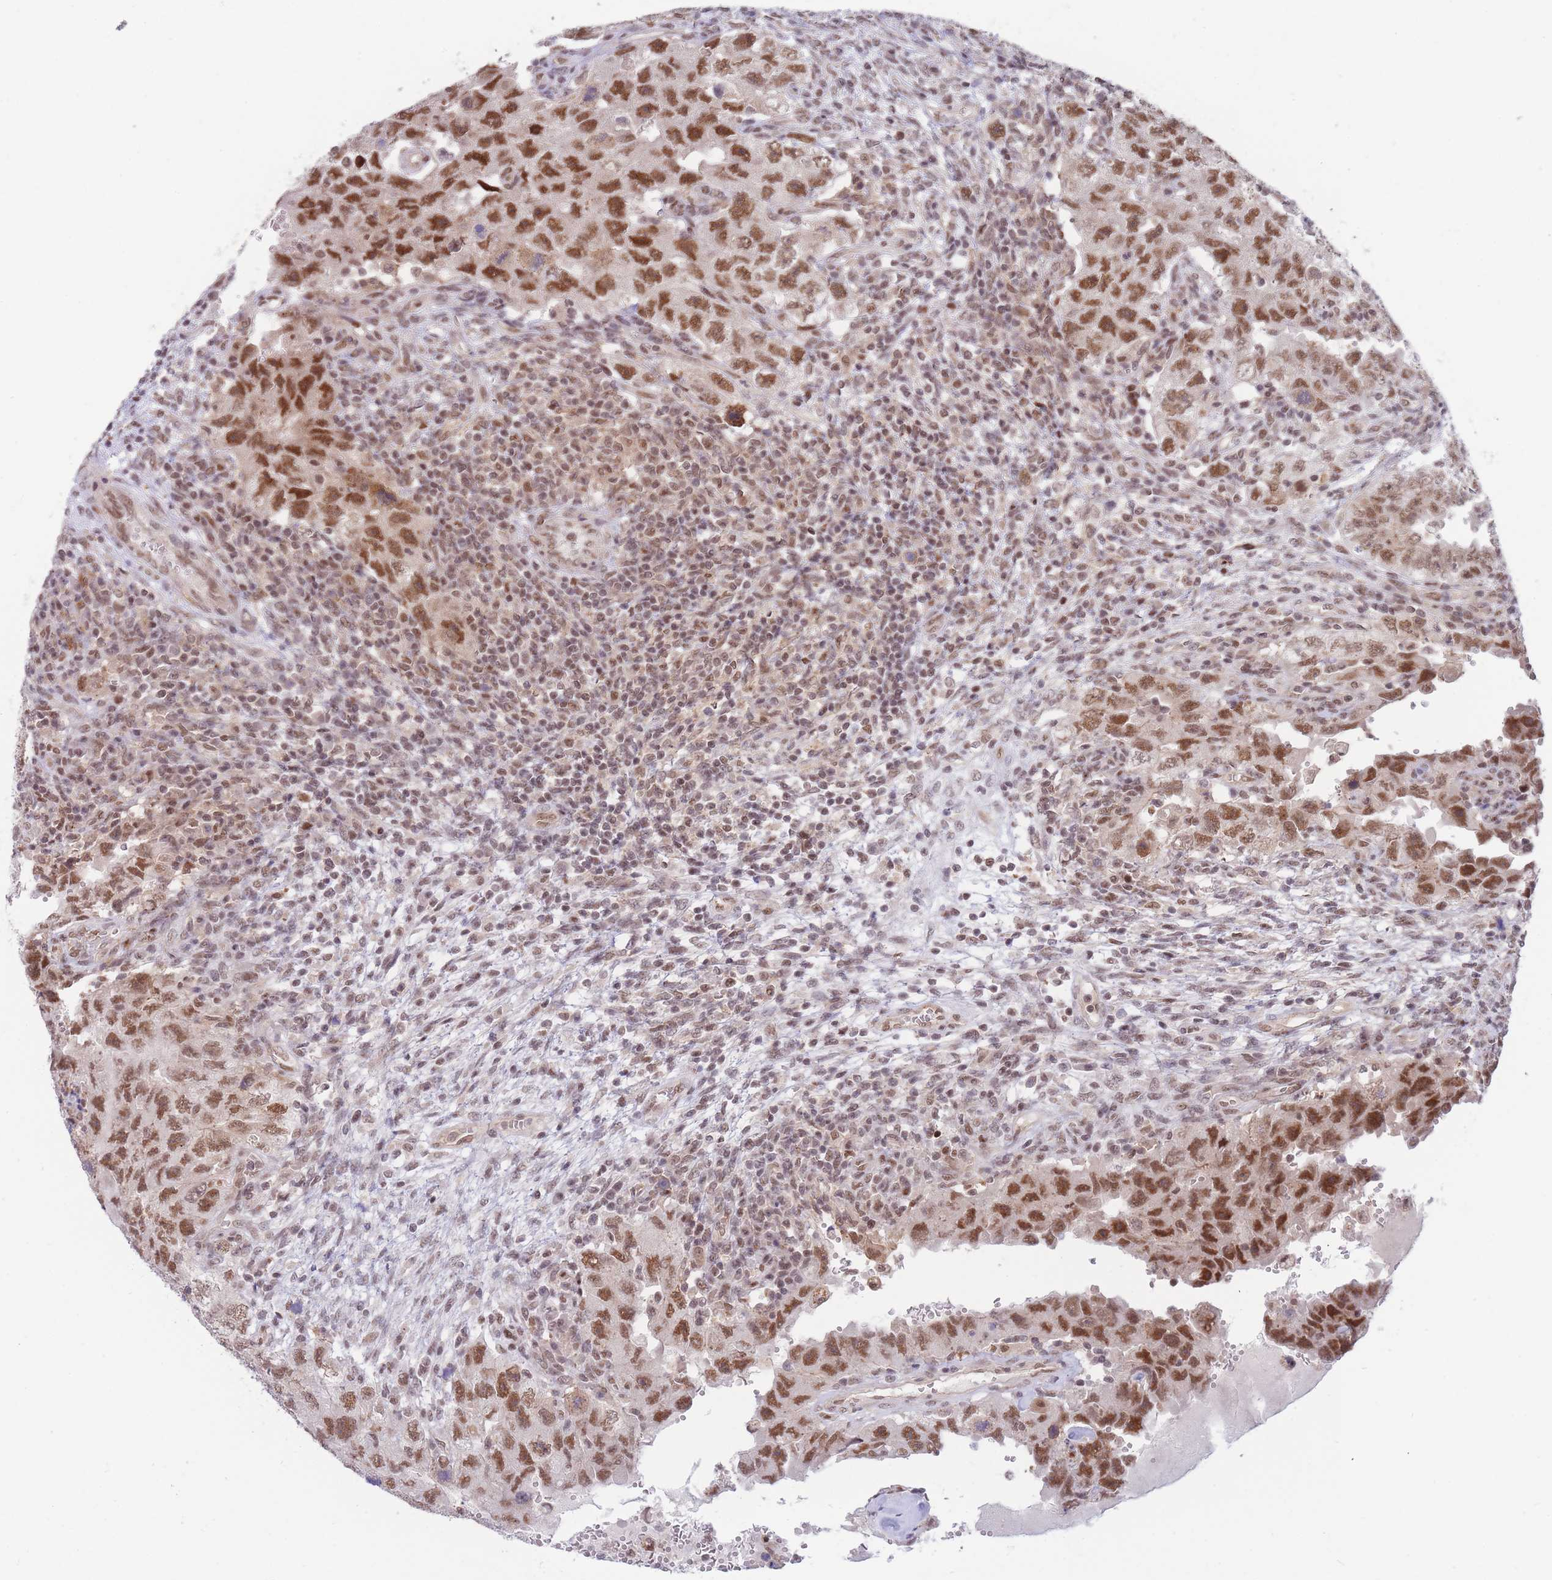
{"staining": {"intensity": "strong", "quantity": ">75%", "location": "nuclear"}, "tissue": "testis cancer", "cell_type": "Tumor cells", "image_type": "cancer", "snomed": [{"axis": "morphology", "description": "Carcinoma, Embryonal, NOS"}, {"axis": "topography", "description": "Testis"}], "caption": "Testis cancer stained with a protein marker exhibits strong staining in tumor cells.", "gene": "BOD1L1", "patient": {"sex": "male", "age": 26}}